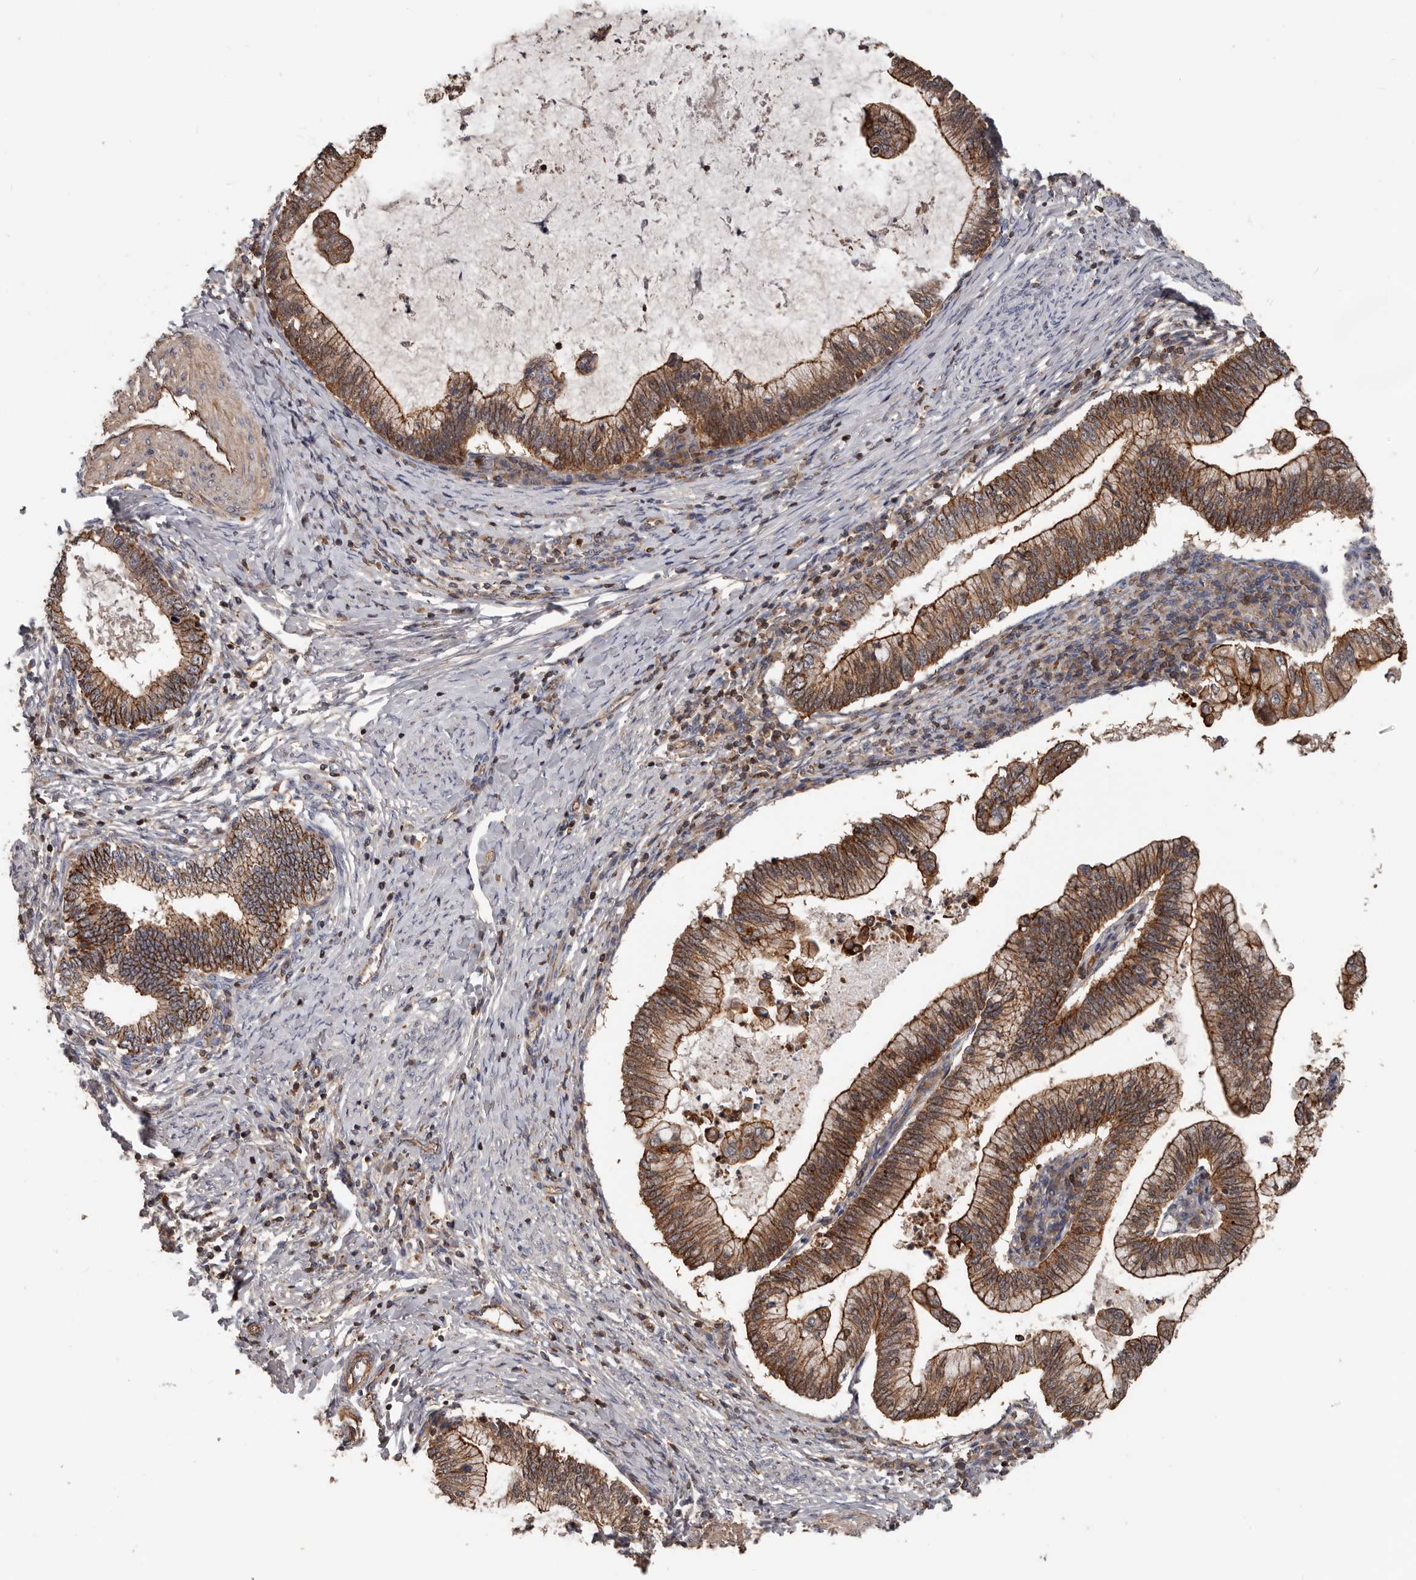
{"staining": {"intensity": "strong", "quantity": ">75%", "location": "cytoplasmic/membranous"}, "tissue": "cervical cancer", "cell_type": "Tumor cells", "image_type": "cancer", "snomed": [{"axis": "morphology", "description": "Adenocarcinoma, NOS"}, {"axis": "topography", "description": "Cervix"}], "caption": "Strong cytoplasmic/membranous protein positivity is present in approximately >75% of tumor cells in cervical cancer.", "gene": "PNRC2", "patient": {"sex": "female", "age": 36}}